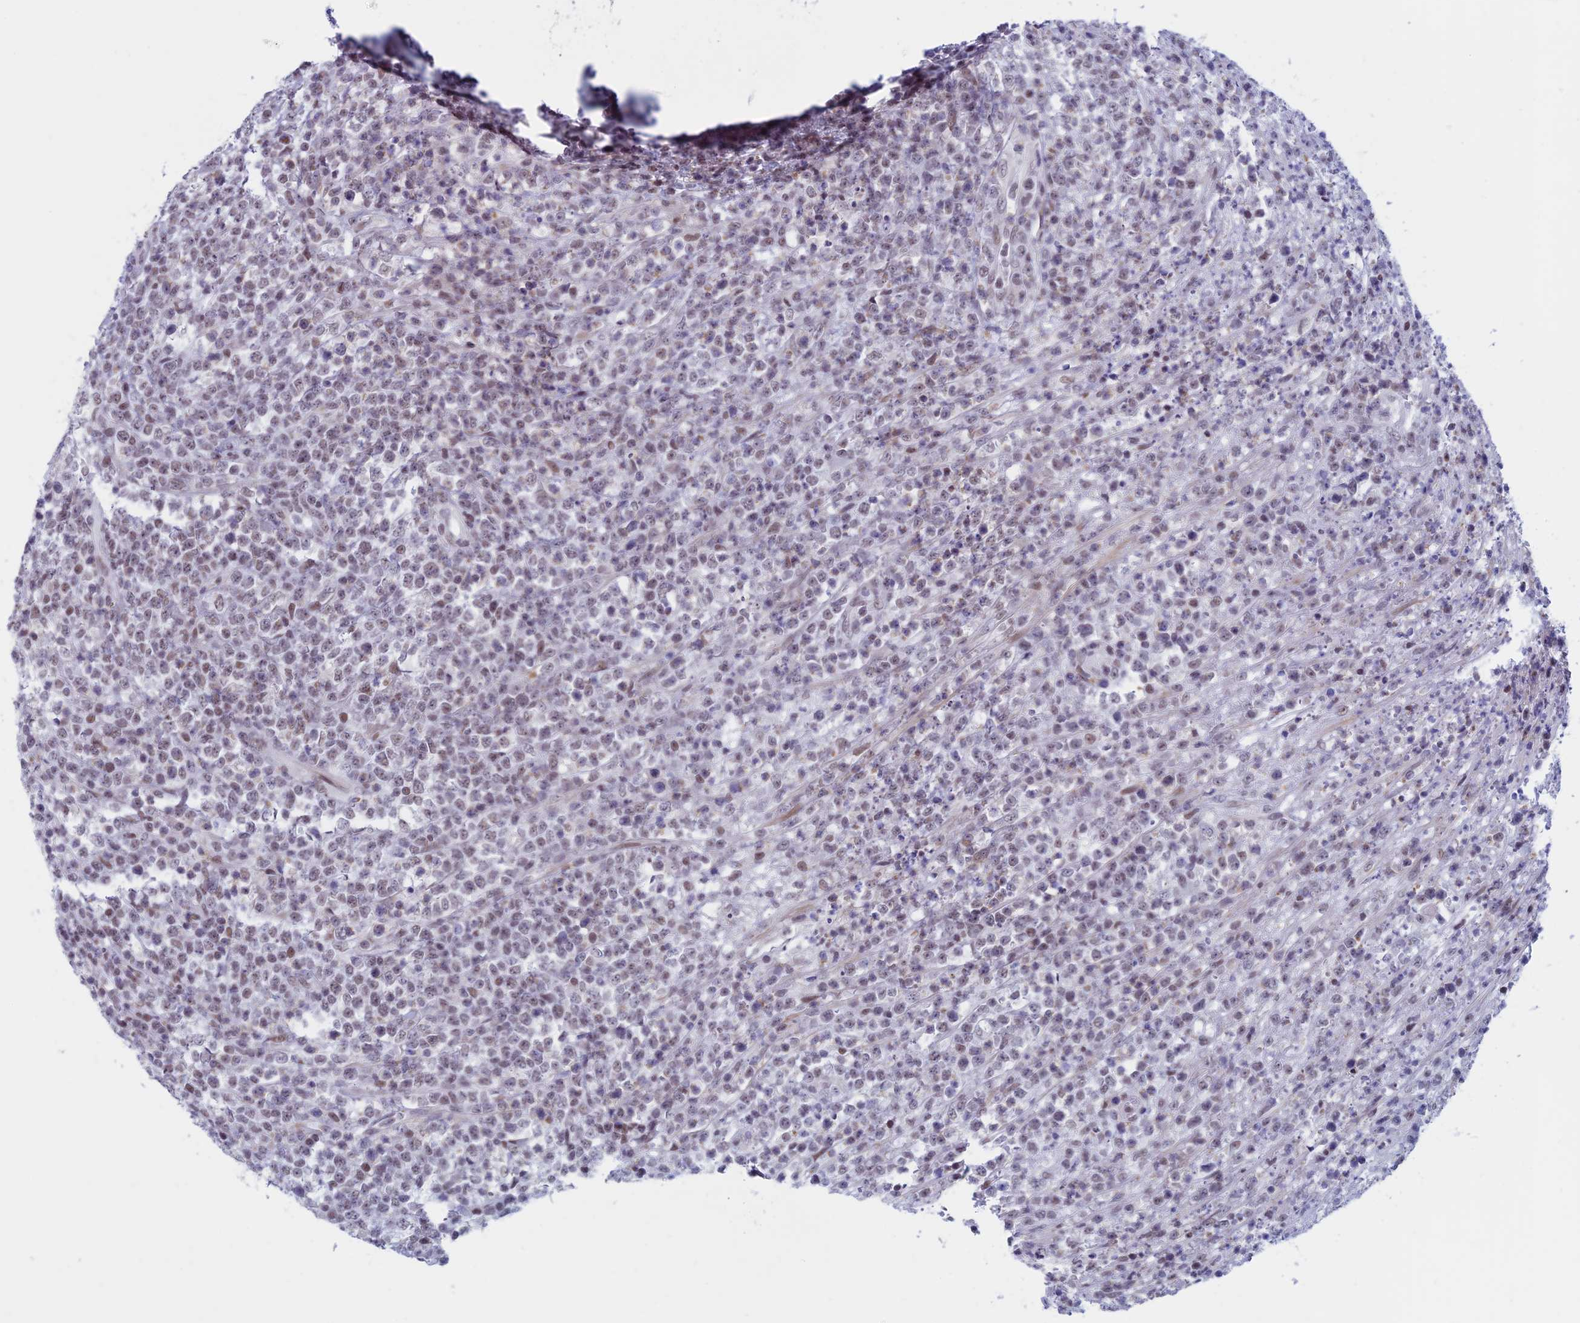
{"staining": {"intensity": "weak", "quantity": "25%-75%", "location": "nuclear"}, "tissue": "lymphoma", "cell_type": "Tumor cells", "image_type": "cancer", "snomed": [{"axis": "morphology", "description": "Malignant lymphoma, non-Hodgkin's type, High grade"}, {"axis": "topography", "description": "Colon"}], "caption": "Immunohistochemistry photomicrograph of neoplastic tissue: lymphoma stained using IHC demonstrates low levels of weak protein expression localized specifically in the nuclear of tumor cells, appearing as a nuclear brown color.", "gene": "ASH2L", "patient": {"sex": "female", "age": 53}}